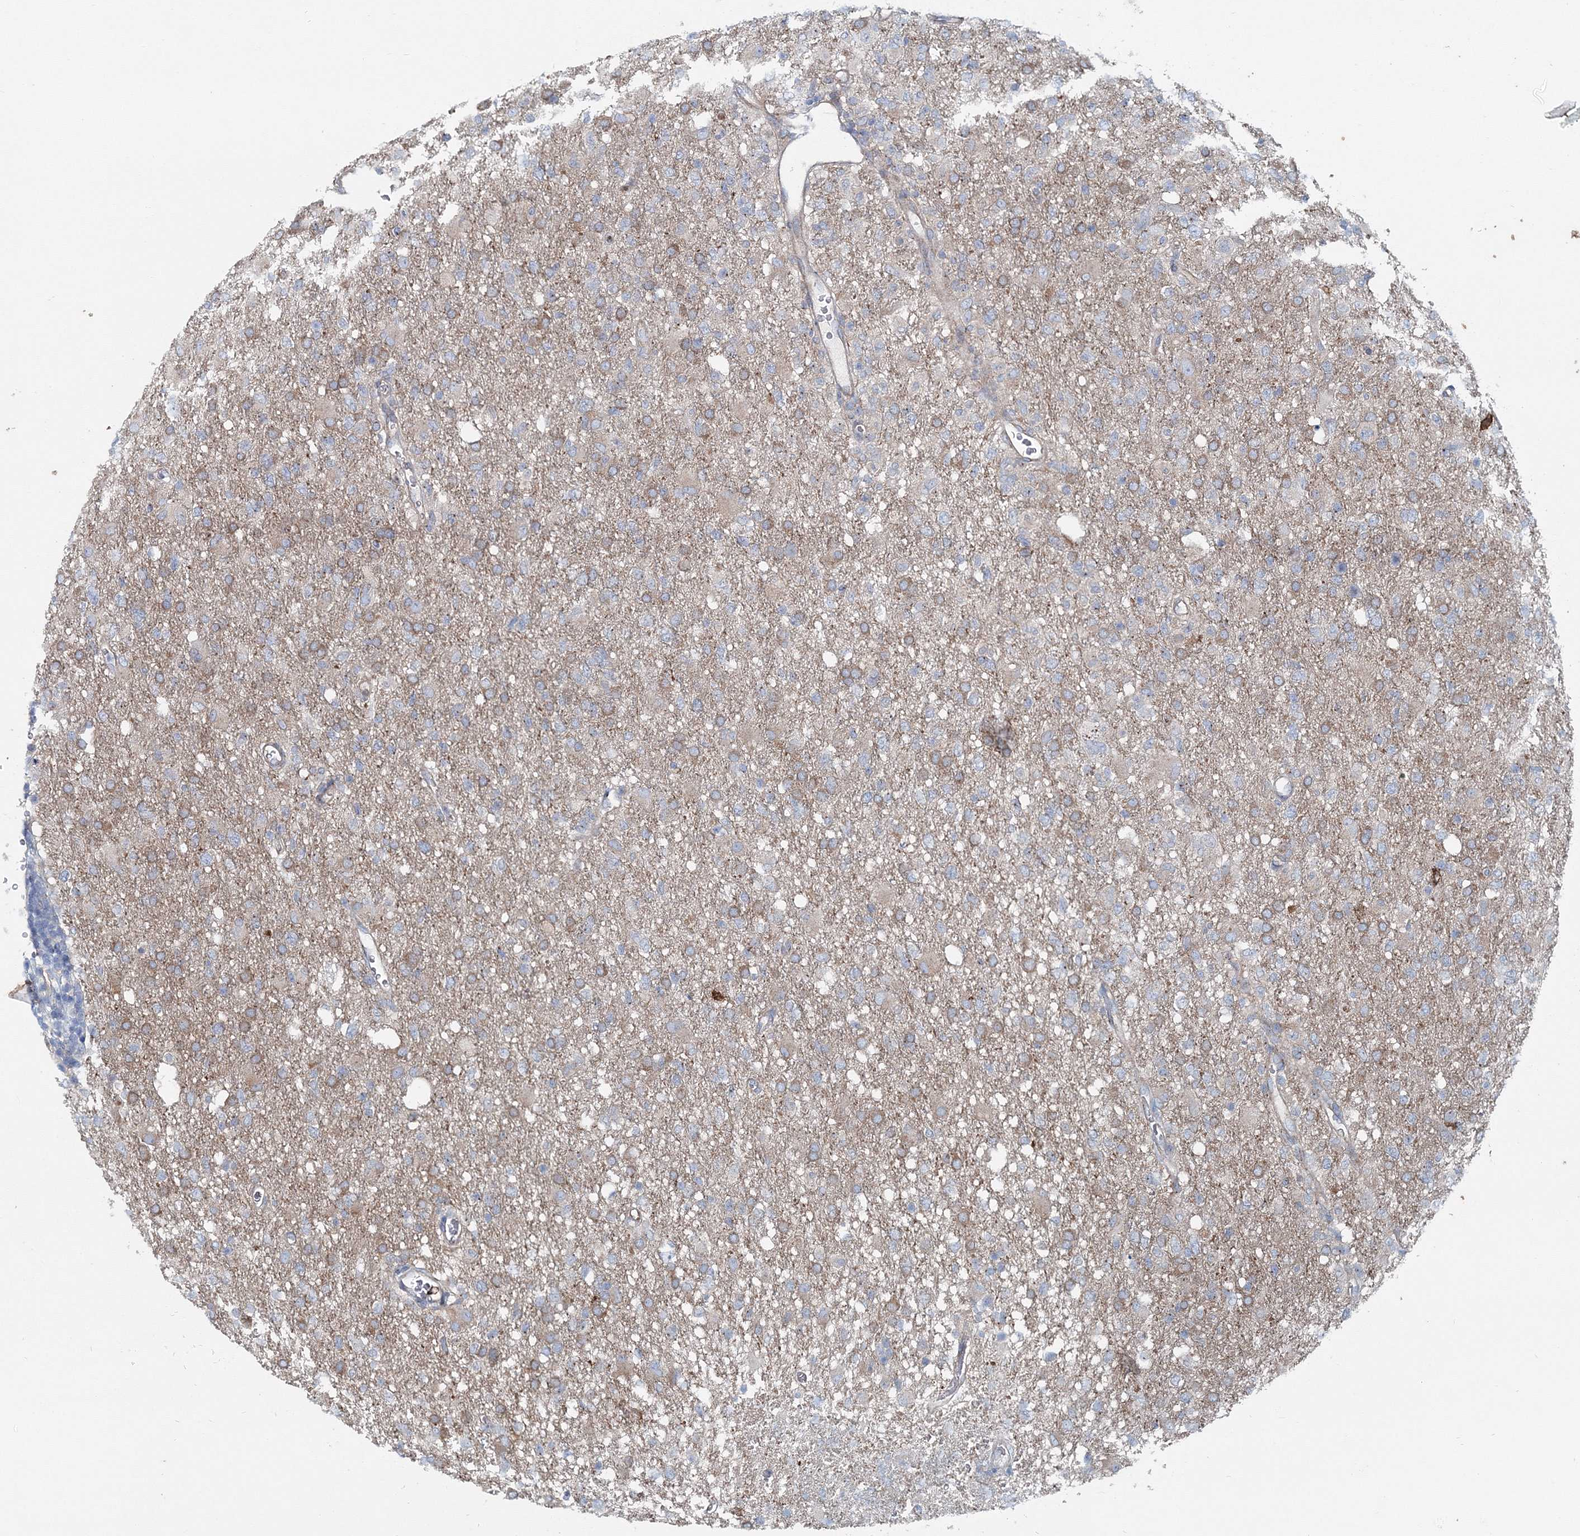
{"staining": {"intensity": "weak", "quantity": "25%-75%", "location": "cytoplasmic/membranous"}, "tissue": "glioma", "cell_type": "Tumor cells", "image_type": "cancer", "snomed": [{"axis": "morphology", "description": "Glioma, malignant, High grade"}, {"axis": "topography", "description": "Brain"}], "caption": "This histopathology image demonstrates immunohistochemistry (IHC) staining of glioma, with low weak cytoplasmic/membranous staining in about 25%-75% of tumor cells.", "gene": "MPHOSPH9", "patient": {"sex": "female", "age": 57}}